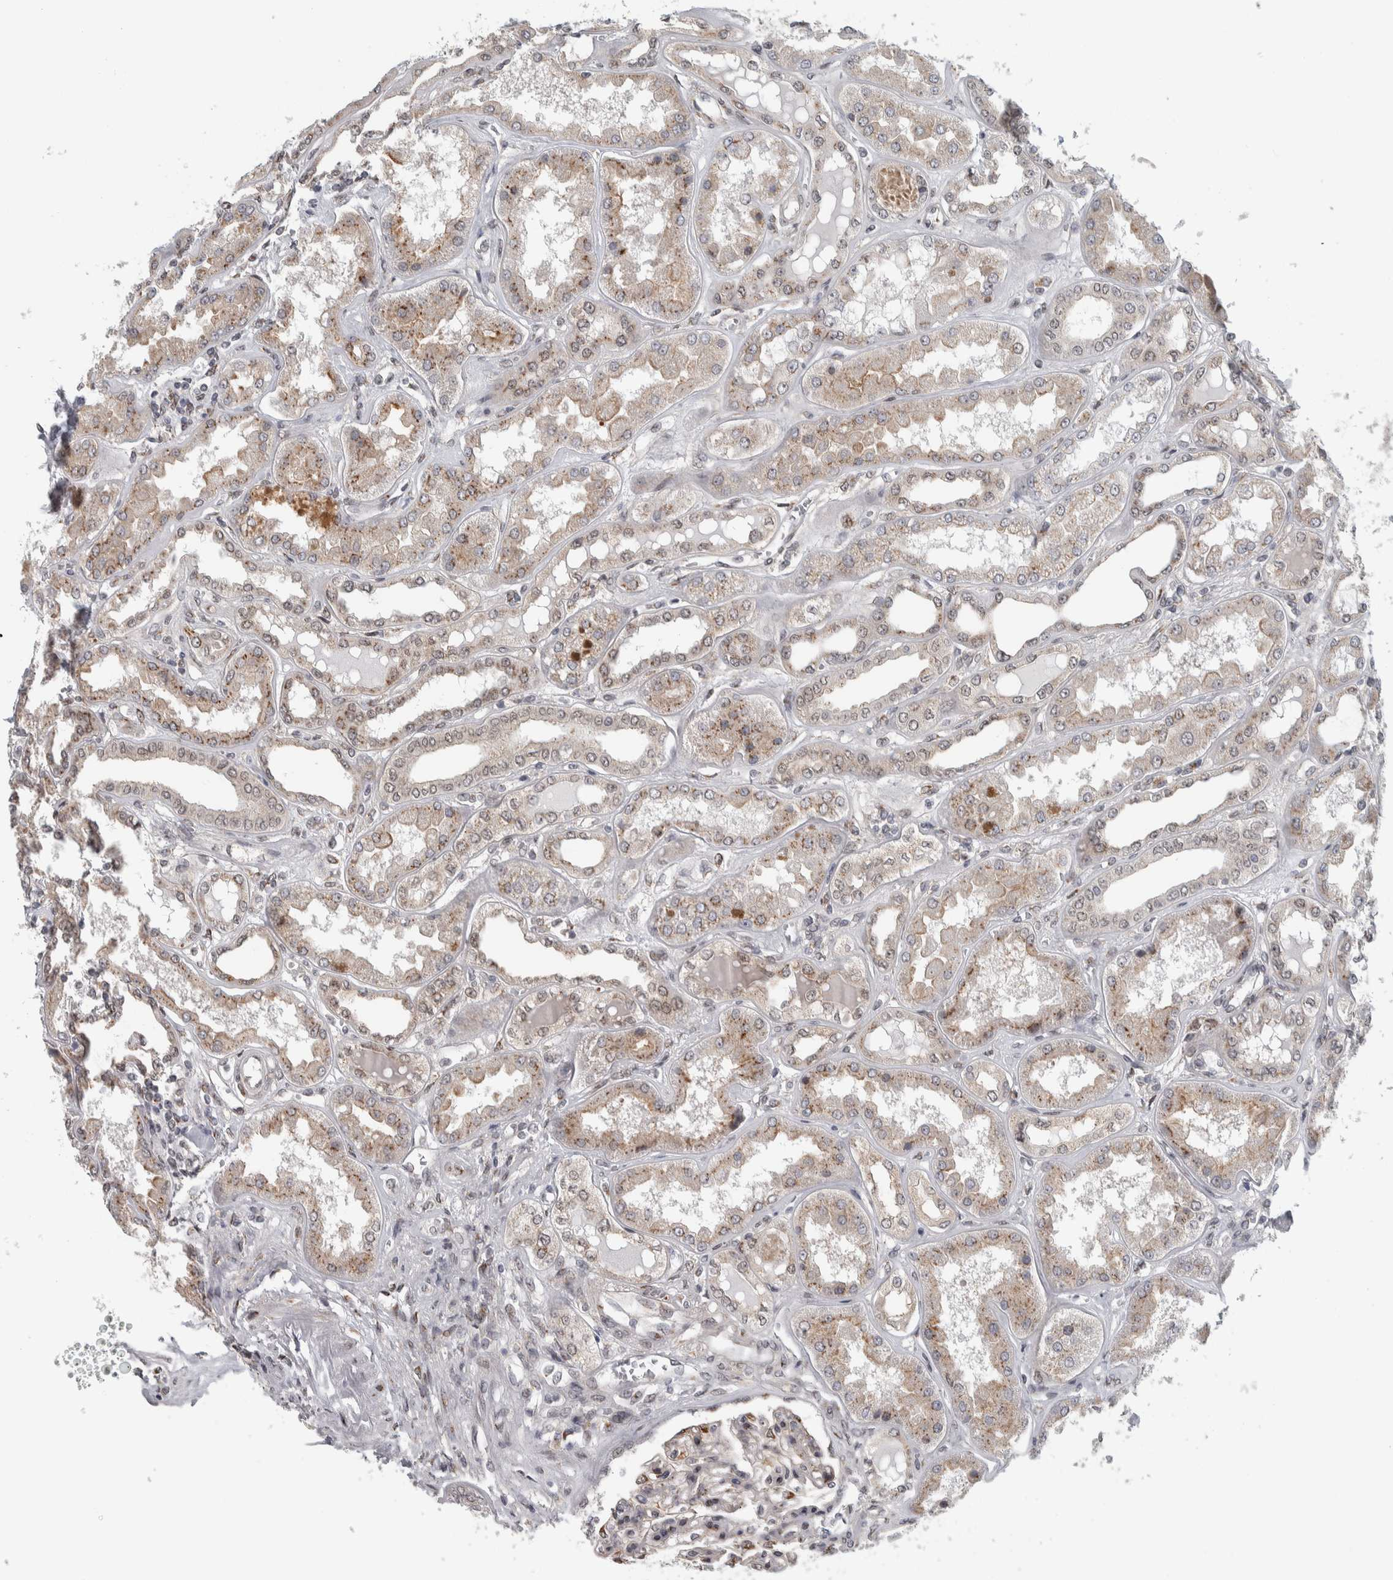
{"staining": {"intensity": "weak", "quantity": "25%-75%", "location": "cytoplasmic/membranous,nuclear"}, "tissue": "kidney", "cell_type": "Cells in glomeruli", "image_type": "normal", "snomed": [{"axis": "morphology", "description": "Normal tissue, NOS"}, {"axis": "topography", "description": "Kidney"}], "caption": "Kidney stained with immunohistochemistry (IHC) exhibits weak cytoplasmic/membranous,nuclear expression in about 25%-75% of cells in glomeruli.", "gene": "ZMYND8", "patient": {"sex": "female", "age": 56}}